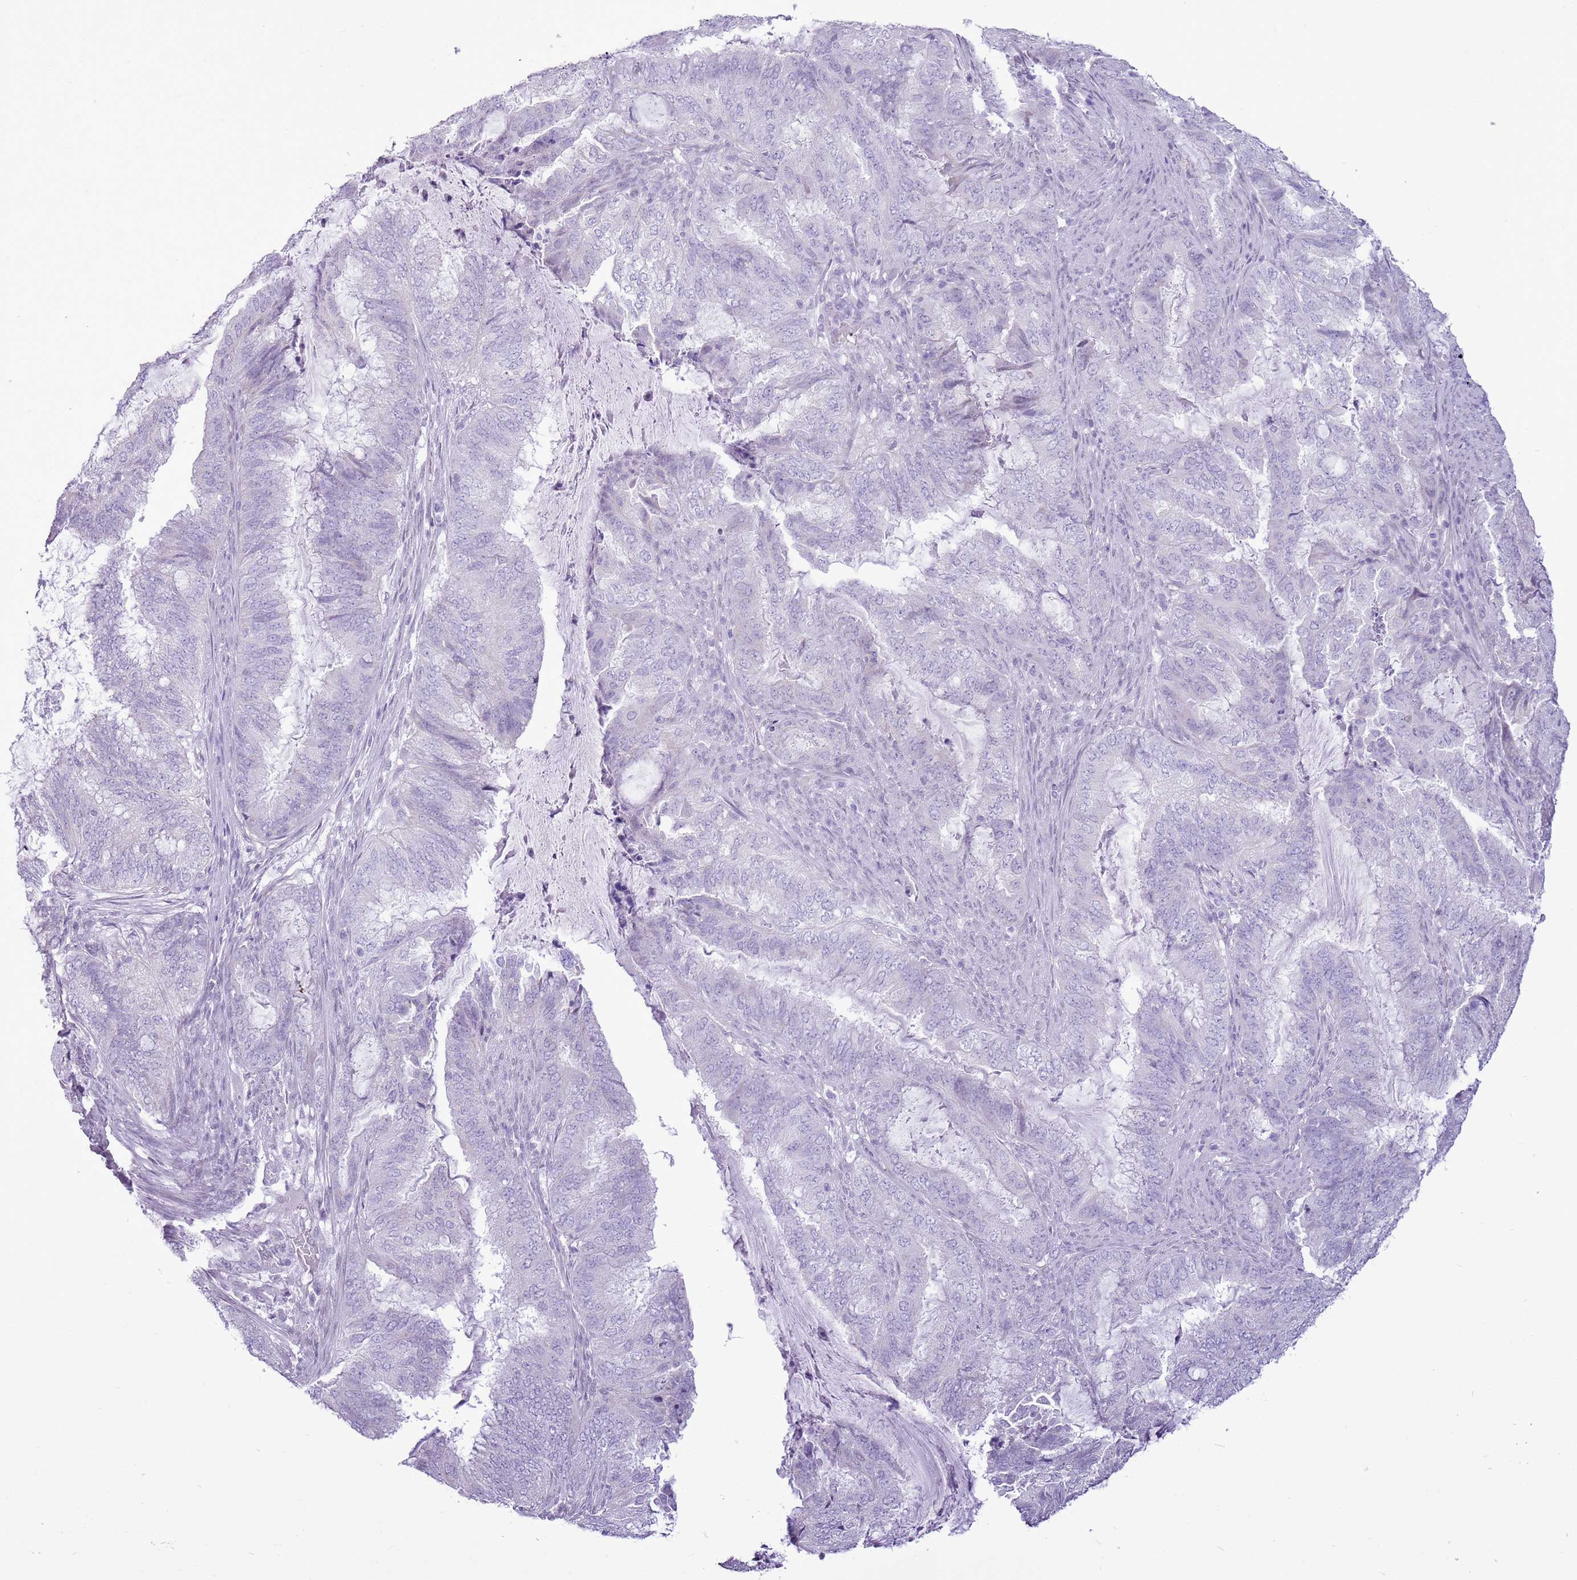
{"staining": {"intensity": "negative", "quantity": "none", "location": "none"}, "tissue": "endometrial cancer", "cell_type": "Tumor cells", "image_type": "cancer", "snomed": [{"axis": "morphology", "description": "Adenocarcinoma, NOS"}, {"axis": "topography", "description": "Endometrium"}], "caption": "Tumor cells are negative for protein expression in human endometrial adenocarcinoma.", "gene": "RPL3L", "patient": {"sex": "female", "age": 51}}